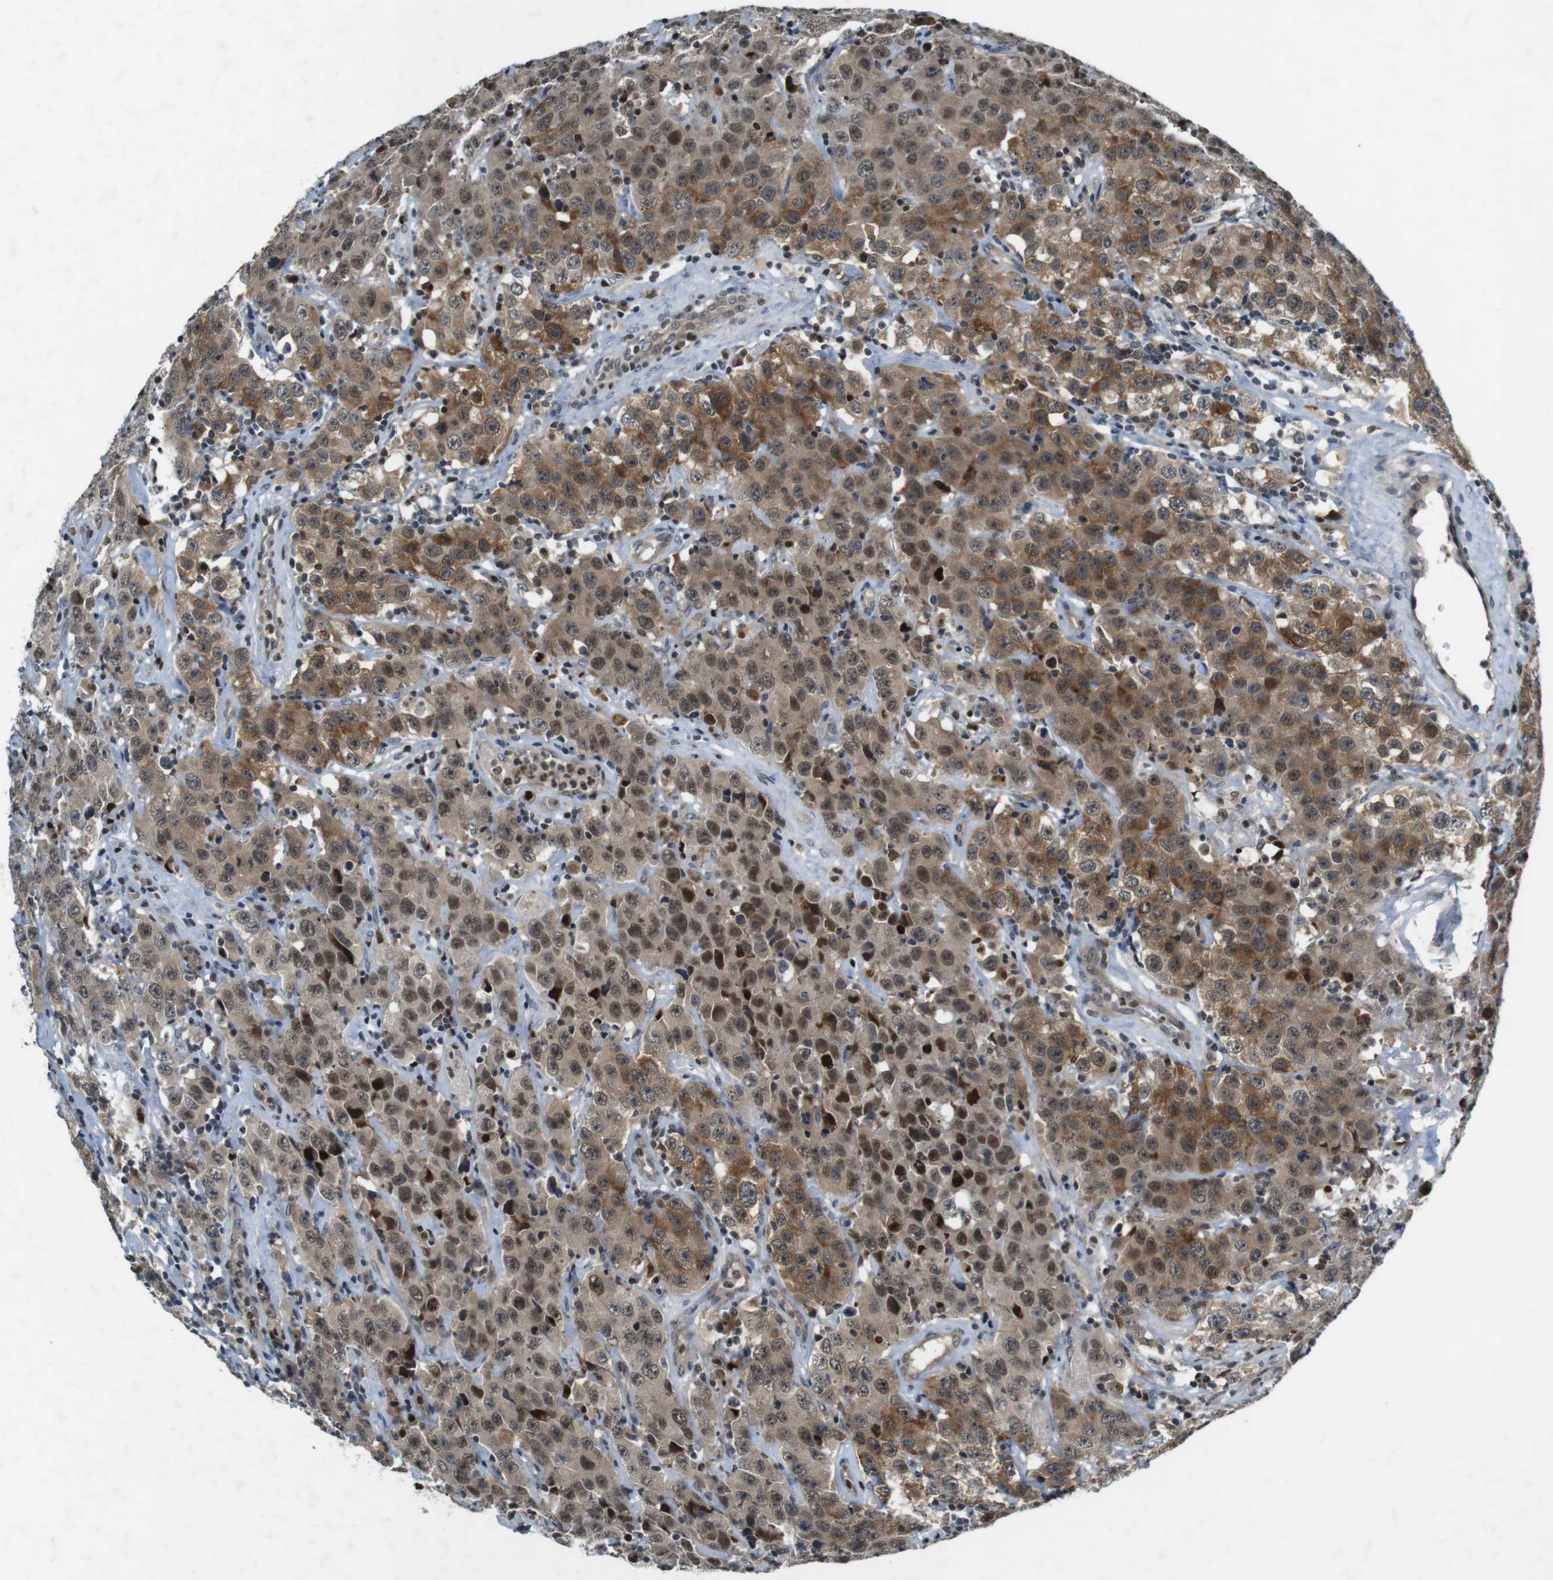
{"staining": {"intensity": "moderate", "quantity": ">75%", "location": "cytoplasmic/membranous,nuclear"}, "tissue": "testis cancer", "cell_type": "Tumor cells", "image_type": "cancer", "snomed": [{"axis": "morphology", "description": "Seminoma, NOS"}, {"axis": "topography", "description": "Testis"}], "caption": "Immunohistochemical staining of testis cancer (seminoma) demonstrates medium levels of moderate cytoplasmic/membranous and nuclear expression in approximately >75% of tumor cells. Using DAB (brown) and hematoxylin (blue) stains, captured at high magnification using brightfield microscopy.", "gene": "MAPKAPK5", "patient": {"sex": "male", "age": 52}}